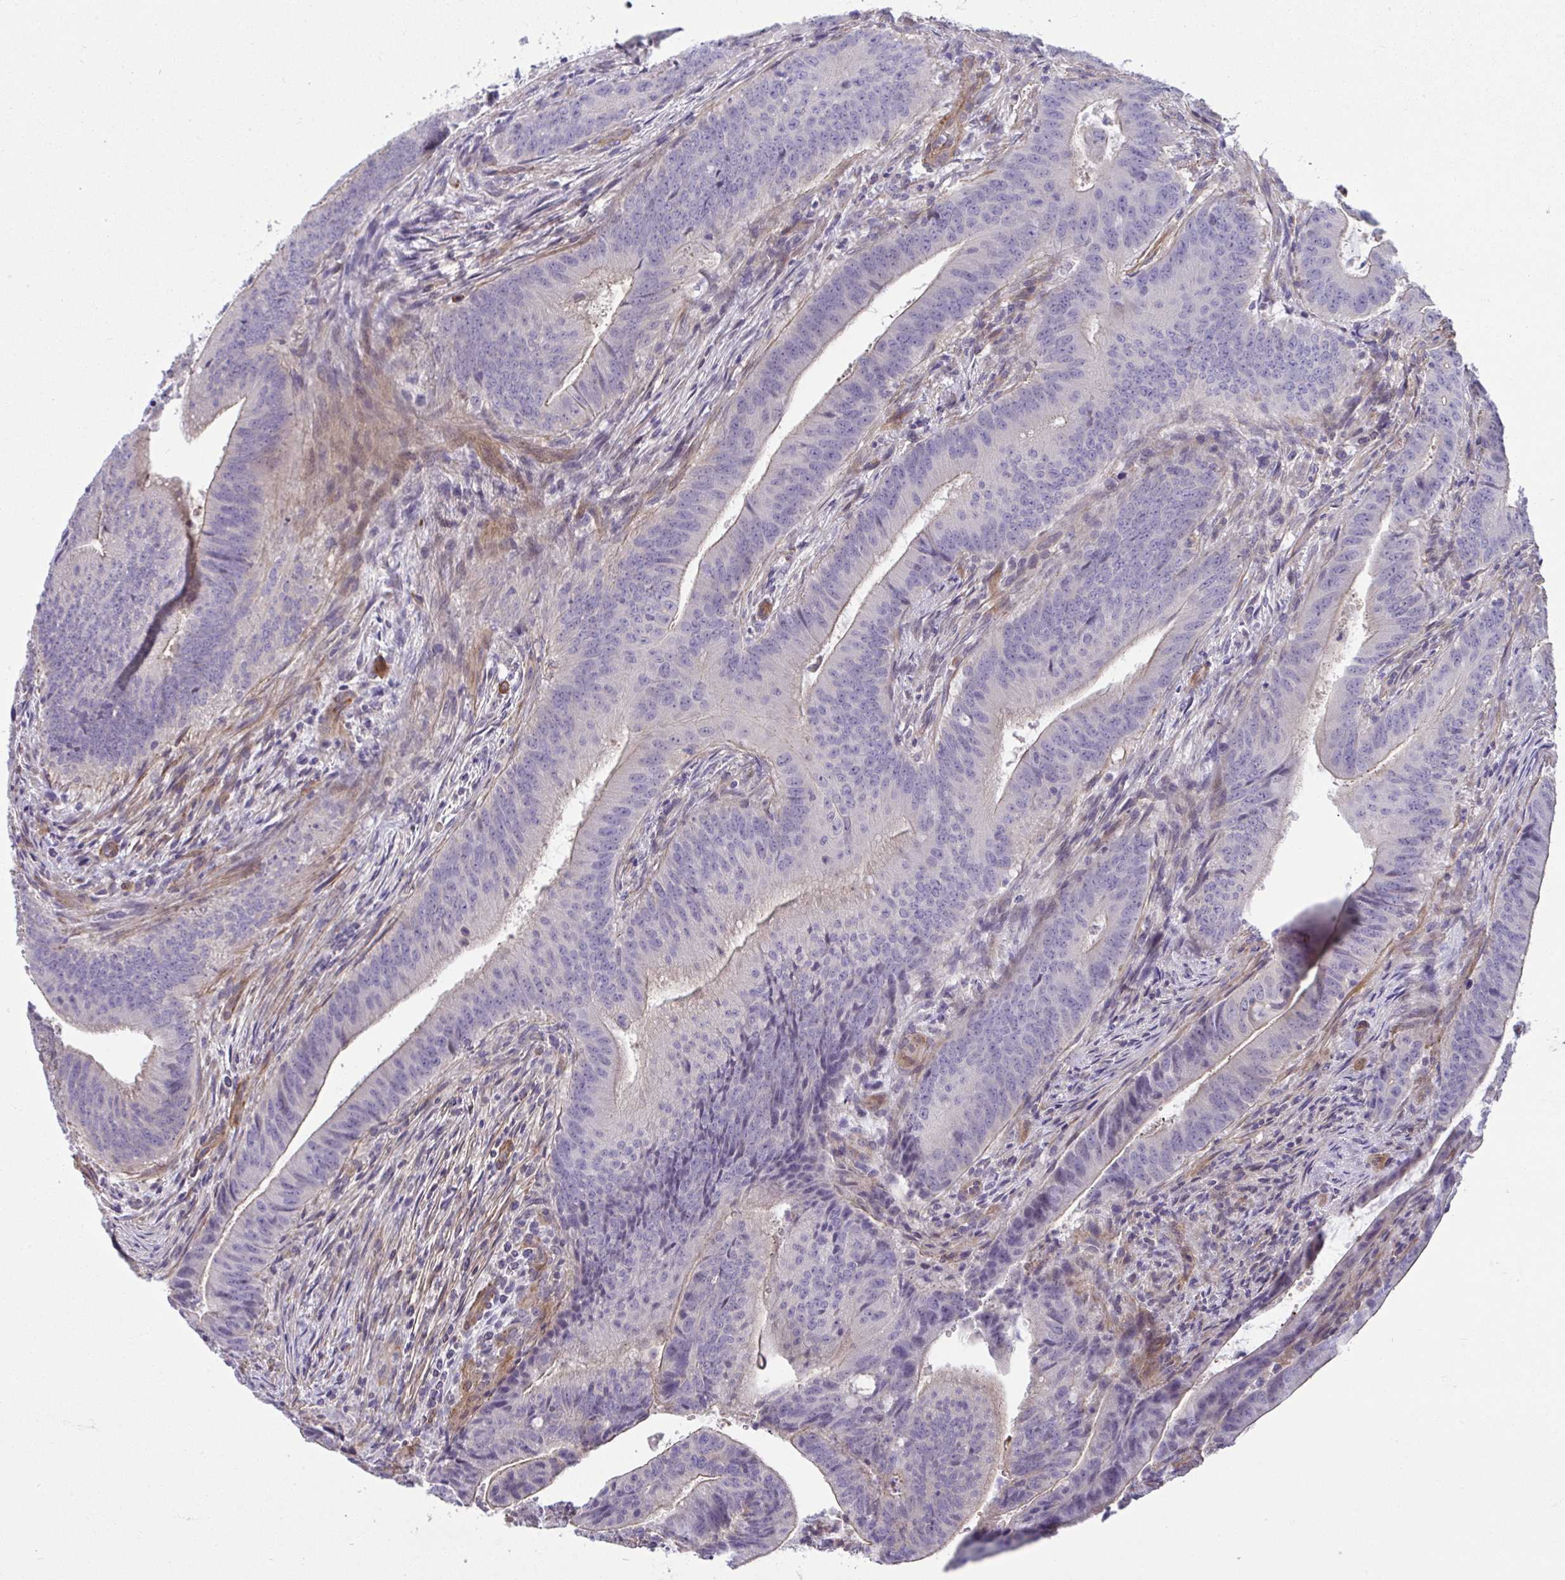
{"staining": {"intensity": "negative", "quantity": "none", "location": "none"}, "tissue": "colorectal cancer", "cell_type": "Tumor cells", "image_type": "cancer", "snomed": [{"axis": "morphology", "description": "Adenocarcinoma, NOS"}, {"axis": "topography", "description": "Colon"}], "caption": "An image of colorectal cancer stained for a protein displays no brown staining in tumor cells.", "gene": "MYL12A", "patient": {"sex": "female", "age": 43}}